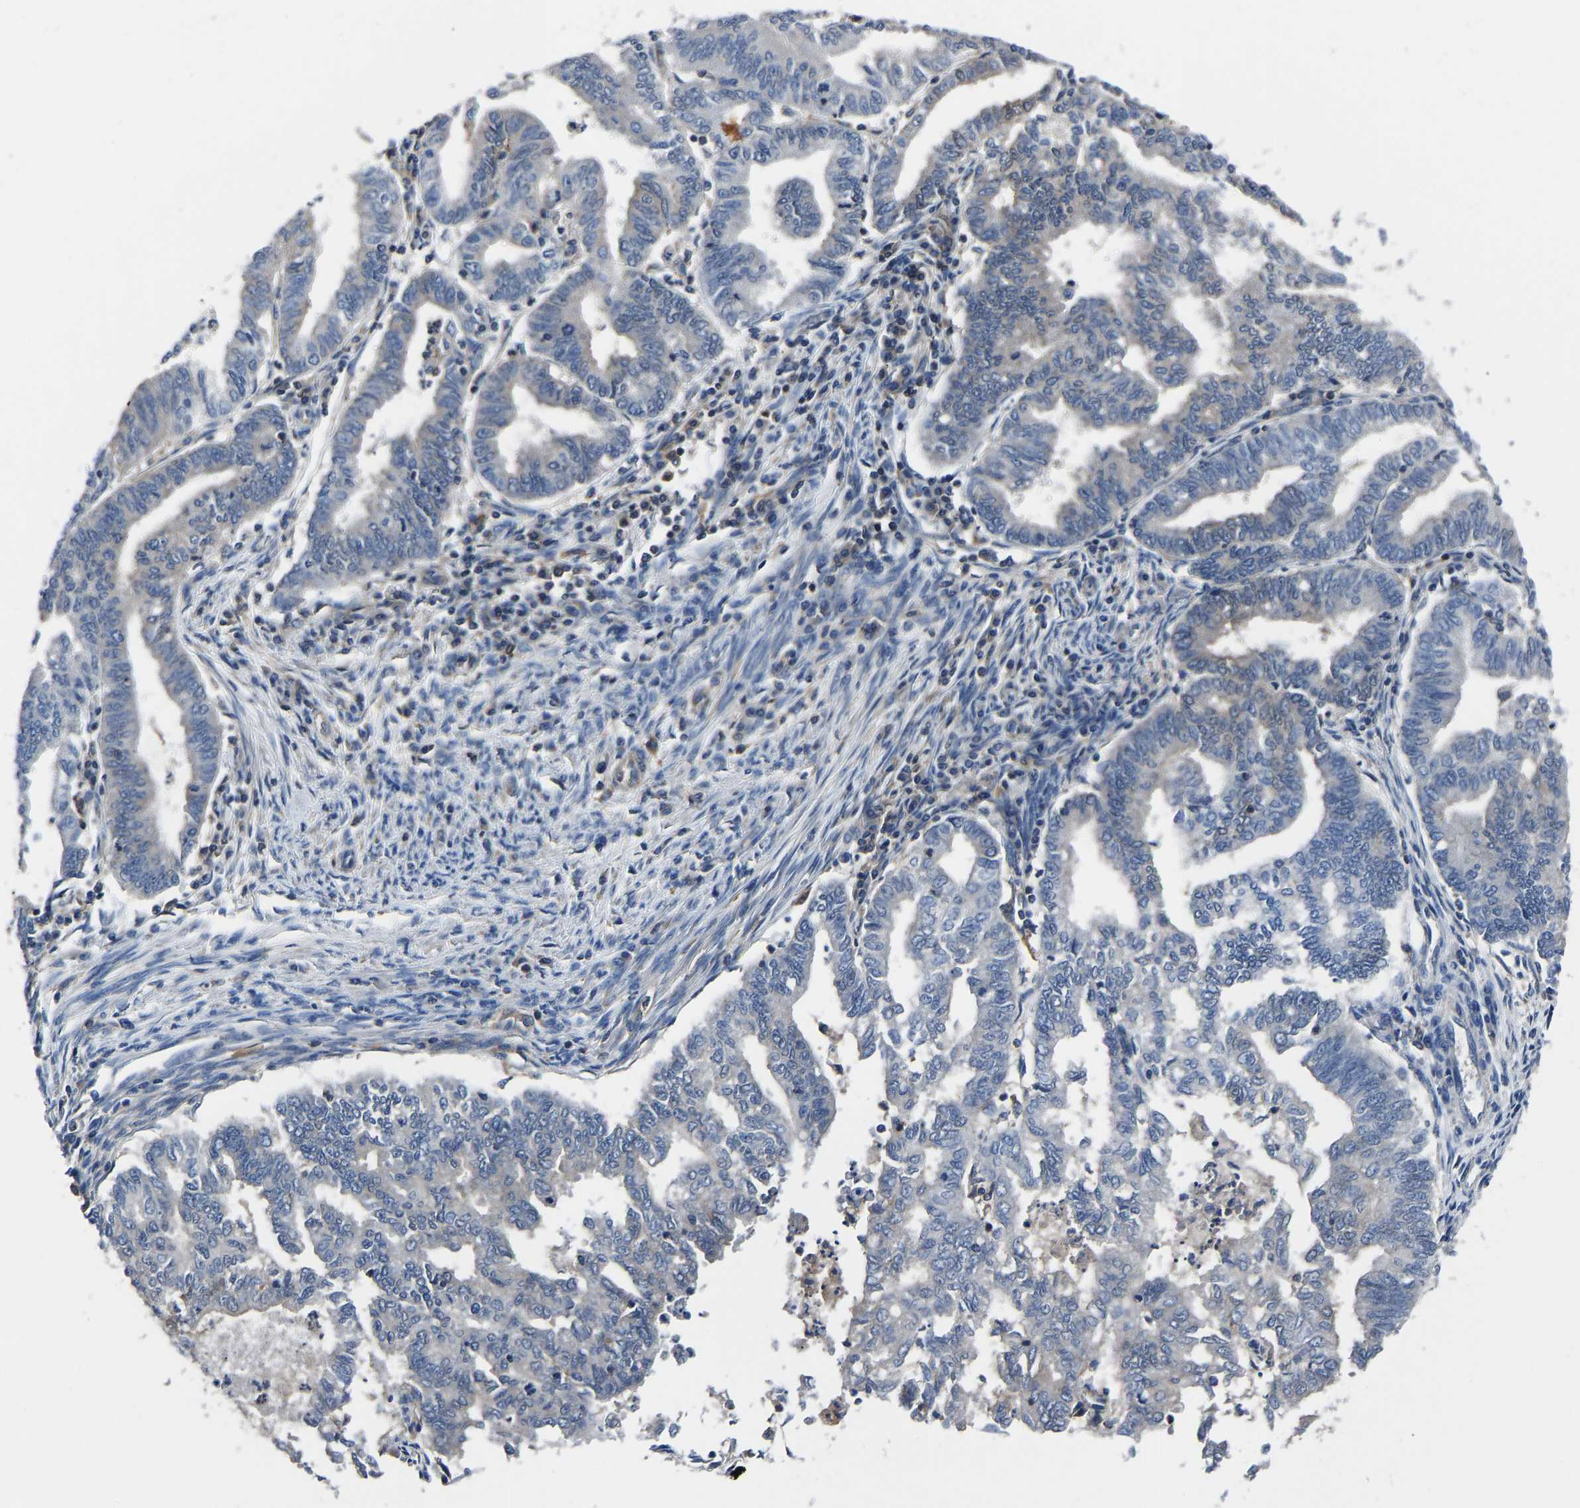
{"staining": {"intensity": "negative", "quantity": "none", "location": "none"}, "tissue": "endometrial cancer", "cell_type": "Tumor cells", "image_type": "cancer", "snomed": [{"axis": "morphology", "description": "Polyp, NOS"}, {"axis": "morphology", "description": "Adenocarcinoma, NOS"}, {"axis": "morphology", "description": "Adenoma, NOS"}, {"axis": "topography", "description": "Endometrium"}], "caption": "An immunohistochemistry (IHC) histopathology image of endometrial adenoma is shown. There is no staining in tumor cells of endometrial adenoma.", "gene": "PRKAR1A", "patient": {"sex": "female", "age": 79}}